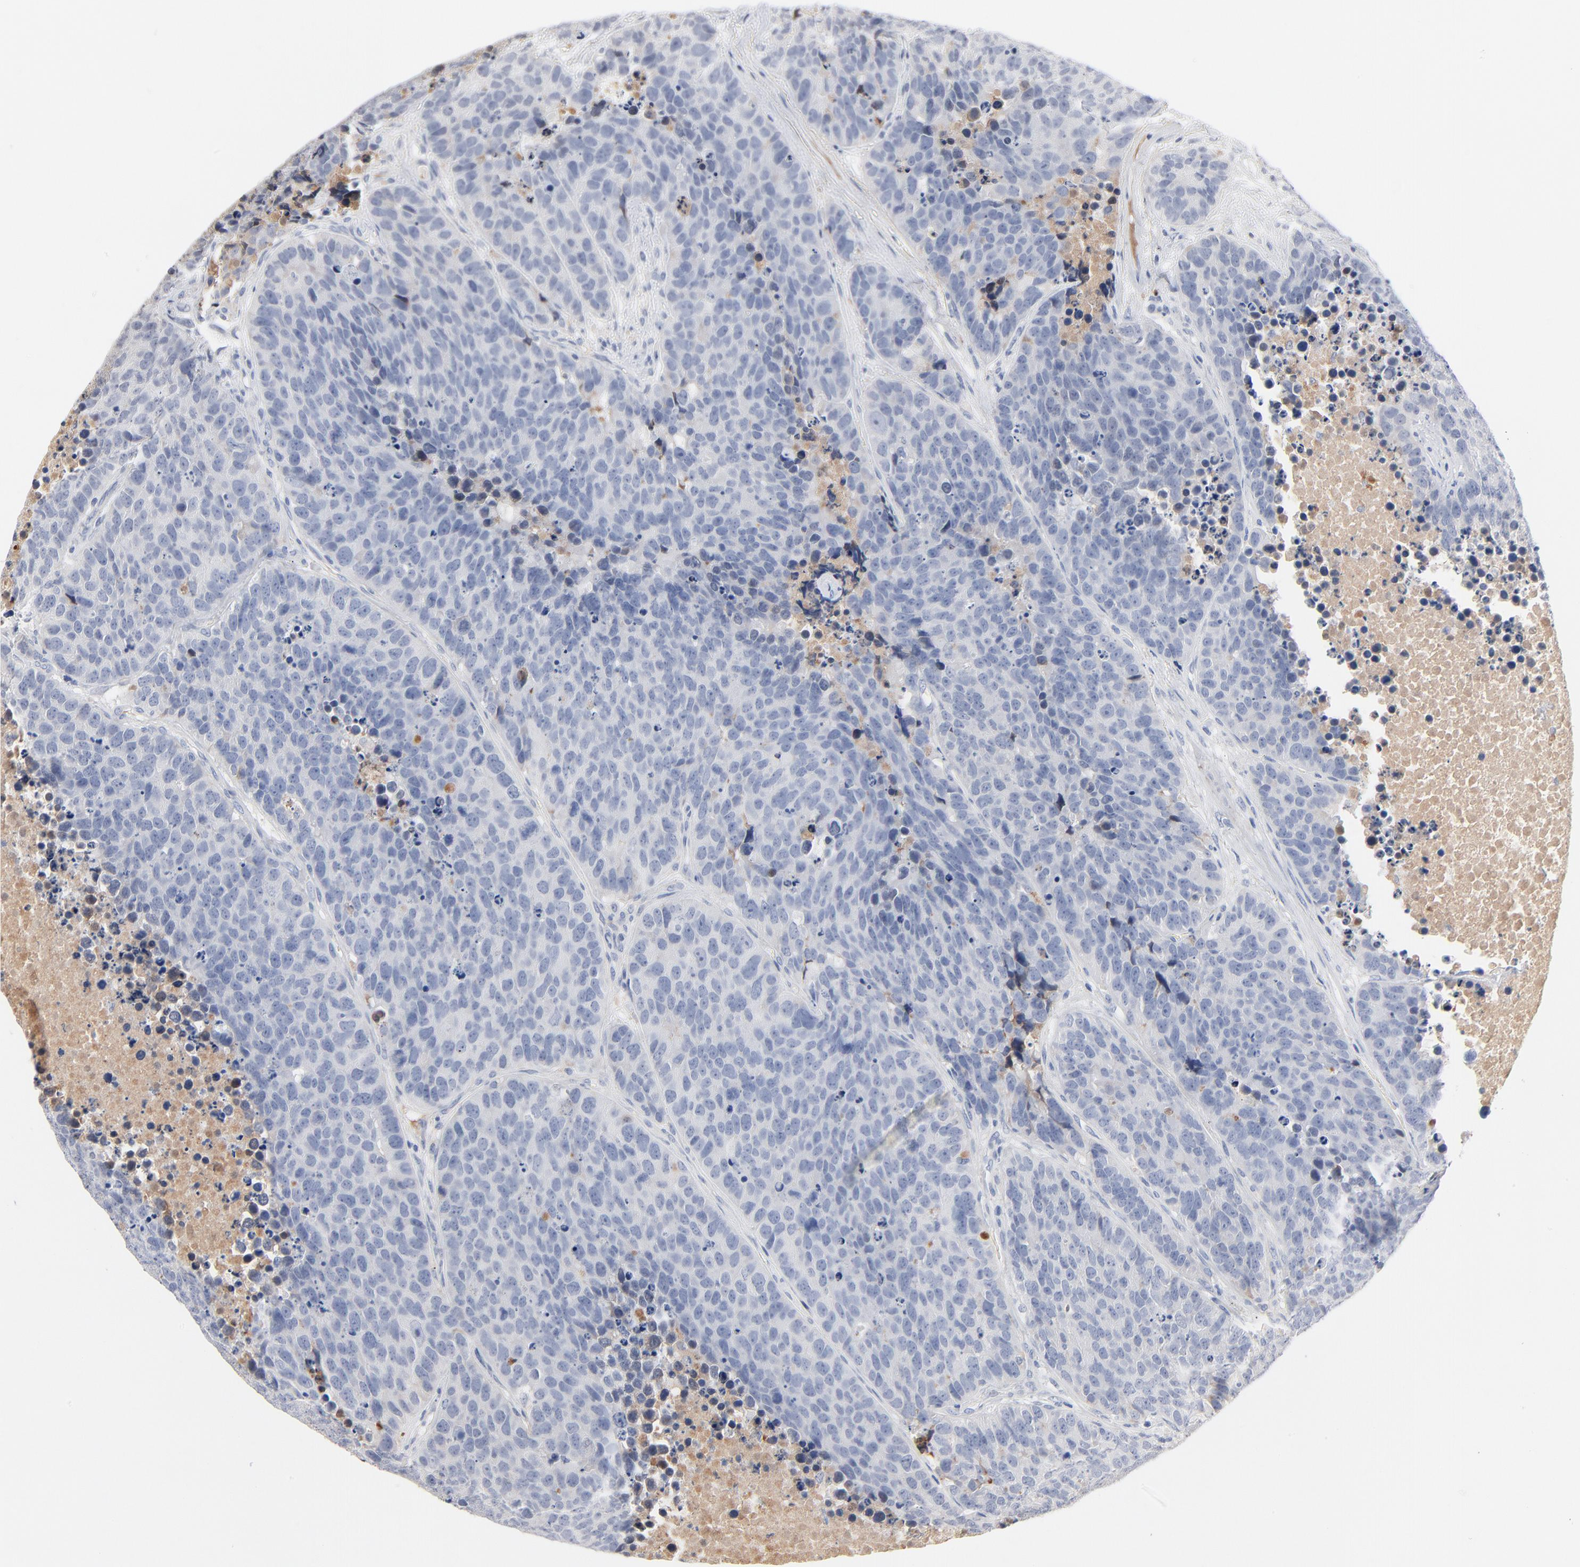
{"staining": {"intensity": "negative", "quantity": "none", "location": "none"}, "tissue": "carcinoid", "cell_type": "Tumor cells", "image_type": "cancer", "snomed": [{"axis": "morphology", "description": "Carcinoid, malignant, NOS"}, {"axis": "topography", "description": "Lung"}], "caption": "The micrograph displays no staining of tumor cells in carcinoid. The staining is performed using DAB (3,3'-diaminobenzidine) brown chromogen with nuclei counter-stained in using hematoxylin.", "gene": "SERPINA4", "patient": {"sex": "male", "age": 60}}